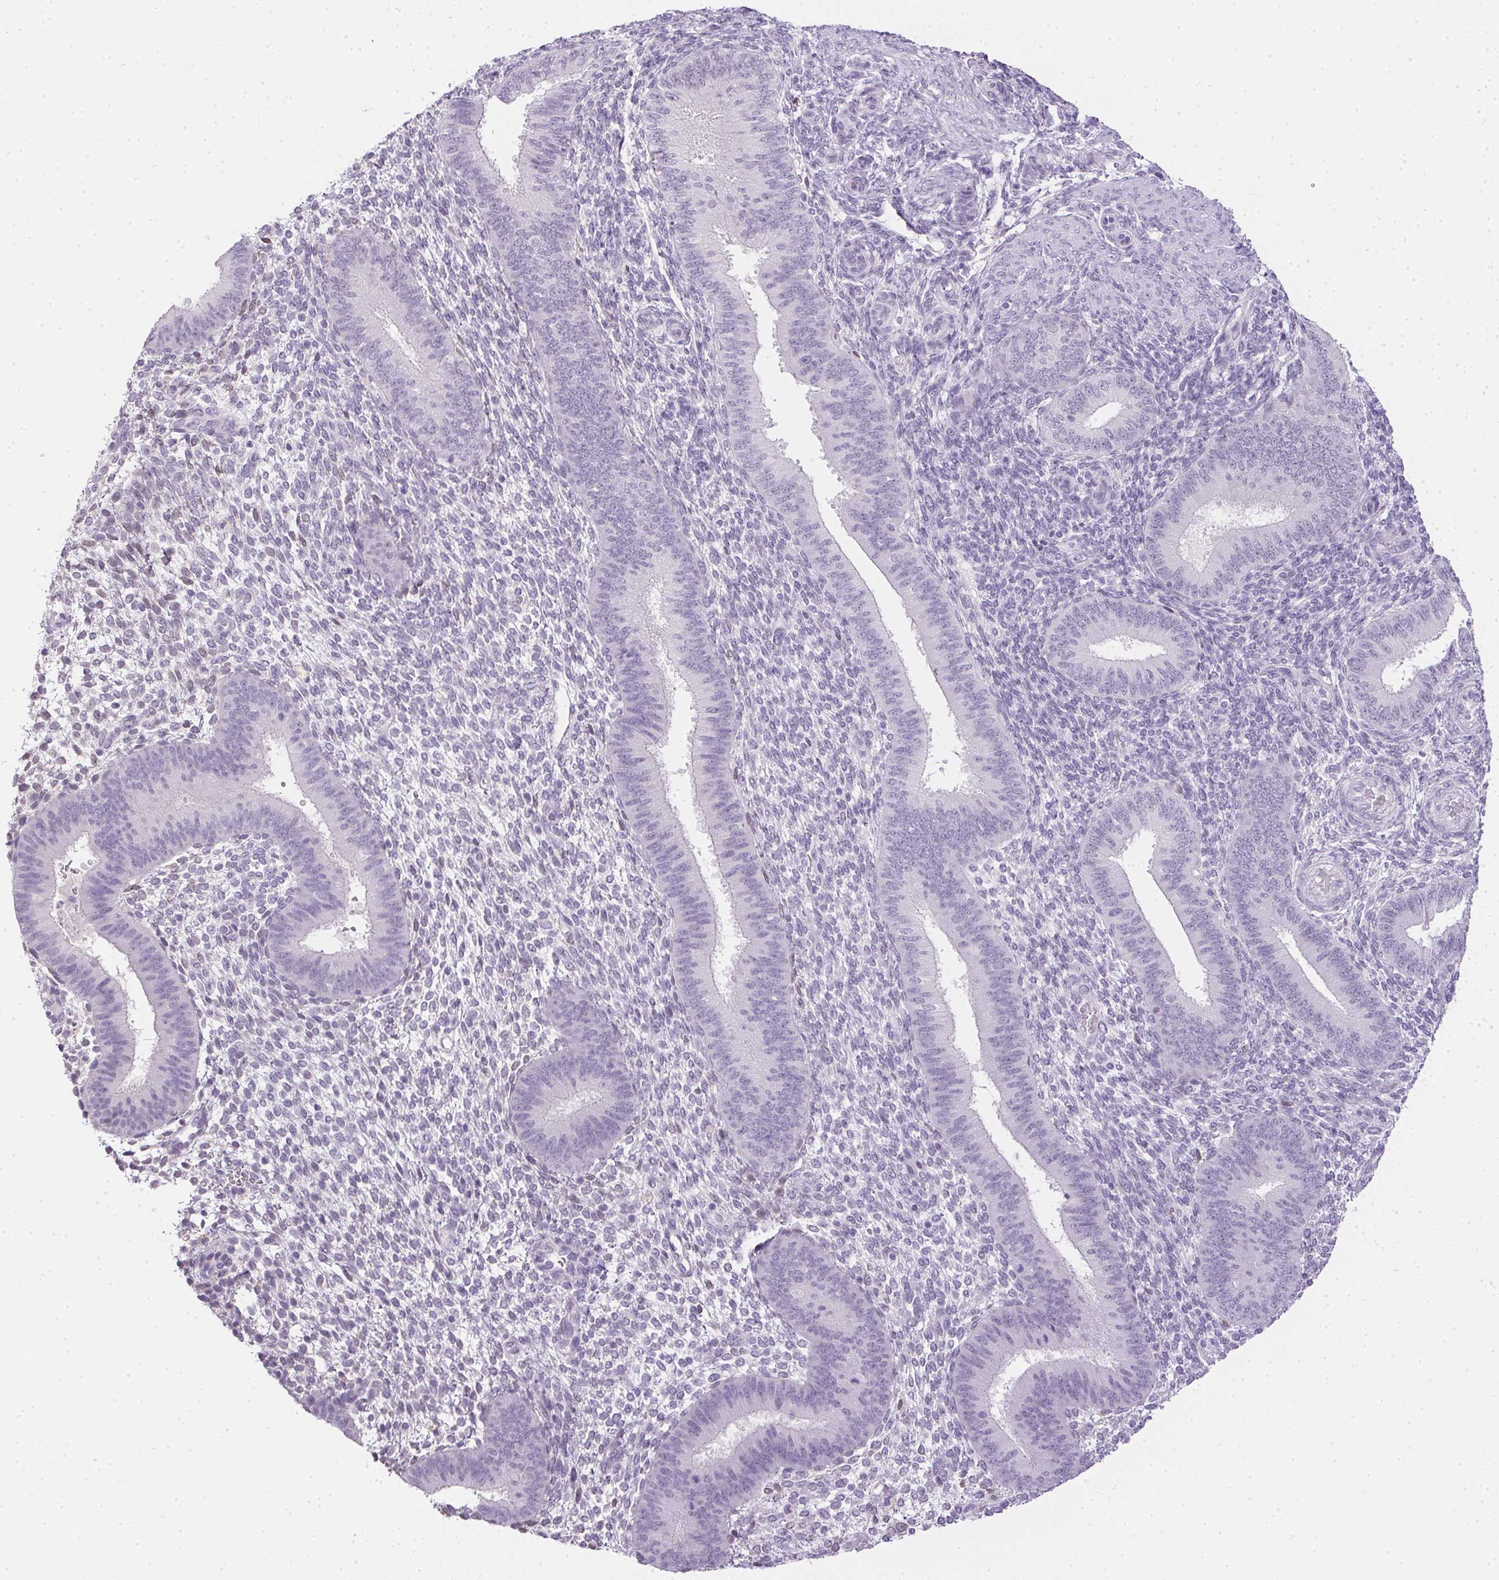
{"staining": {"intensity": "negative", "quantity": "none", "location": "none"}, "tissue": "endometrium", "cell_type": "Cells in endometrial stroma", "image_type": "normal", "snomed": [{"axis": "morphology", "description": "Normal tissue, NOS"}, {"axis": "topography", "description": "Endometrium"}], "caption": "The photomicrograph reveals no significant positivity in cells in endometrial stroma of endometrium. Nuclei are stained in blue.", "gene": "PRL", "patient": {"sex": "female", "age": 39}}